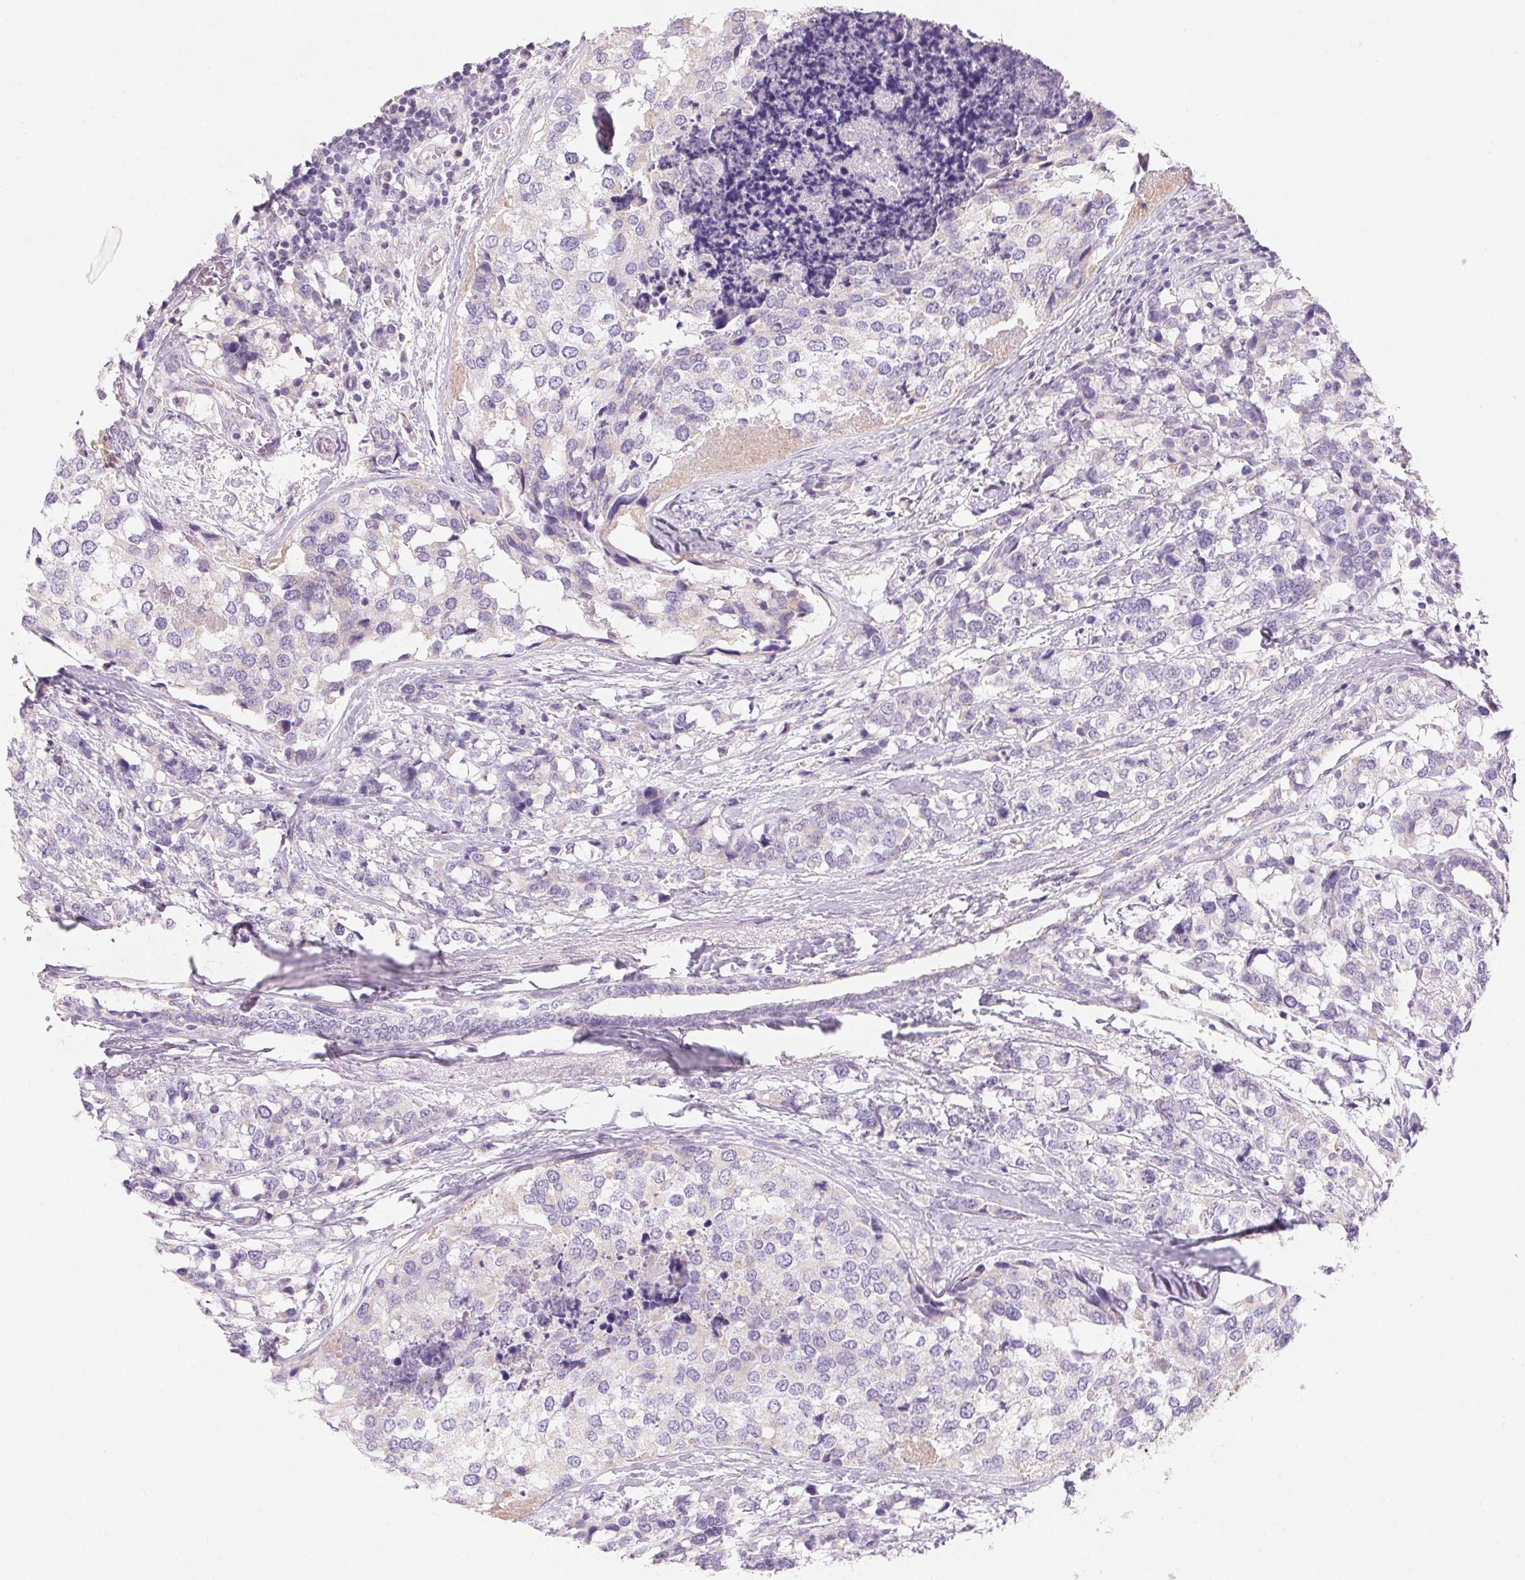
{"staining": {"intensity": "negative", "quantity": "none", "location": "none"}, "tissue": "breast cancer", "cell_type": "Tumor cells", "image_type": "cancer", "snomed": [{"axis": "morphology", "description": "Lobular carcinoma"}, {"axis": "topography", "description": "Breast"}], "caption": "High magnification brightfield microscopy of lobular carcinoma (breast) stained with DAB (brown) and counterstained with hematoxylin (blue): tumor cells show no significant expression.", "gene": "DPPA5", "patient": {"sex": "female", "age": 59}}